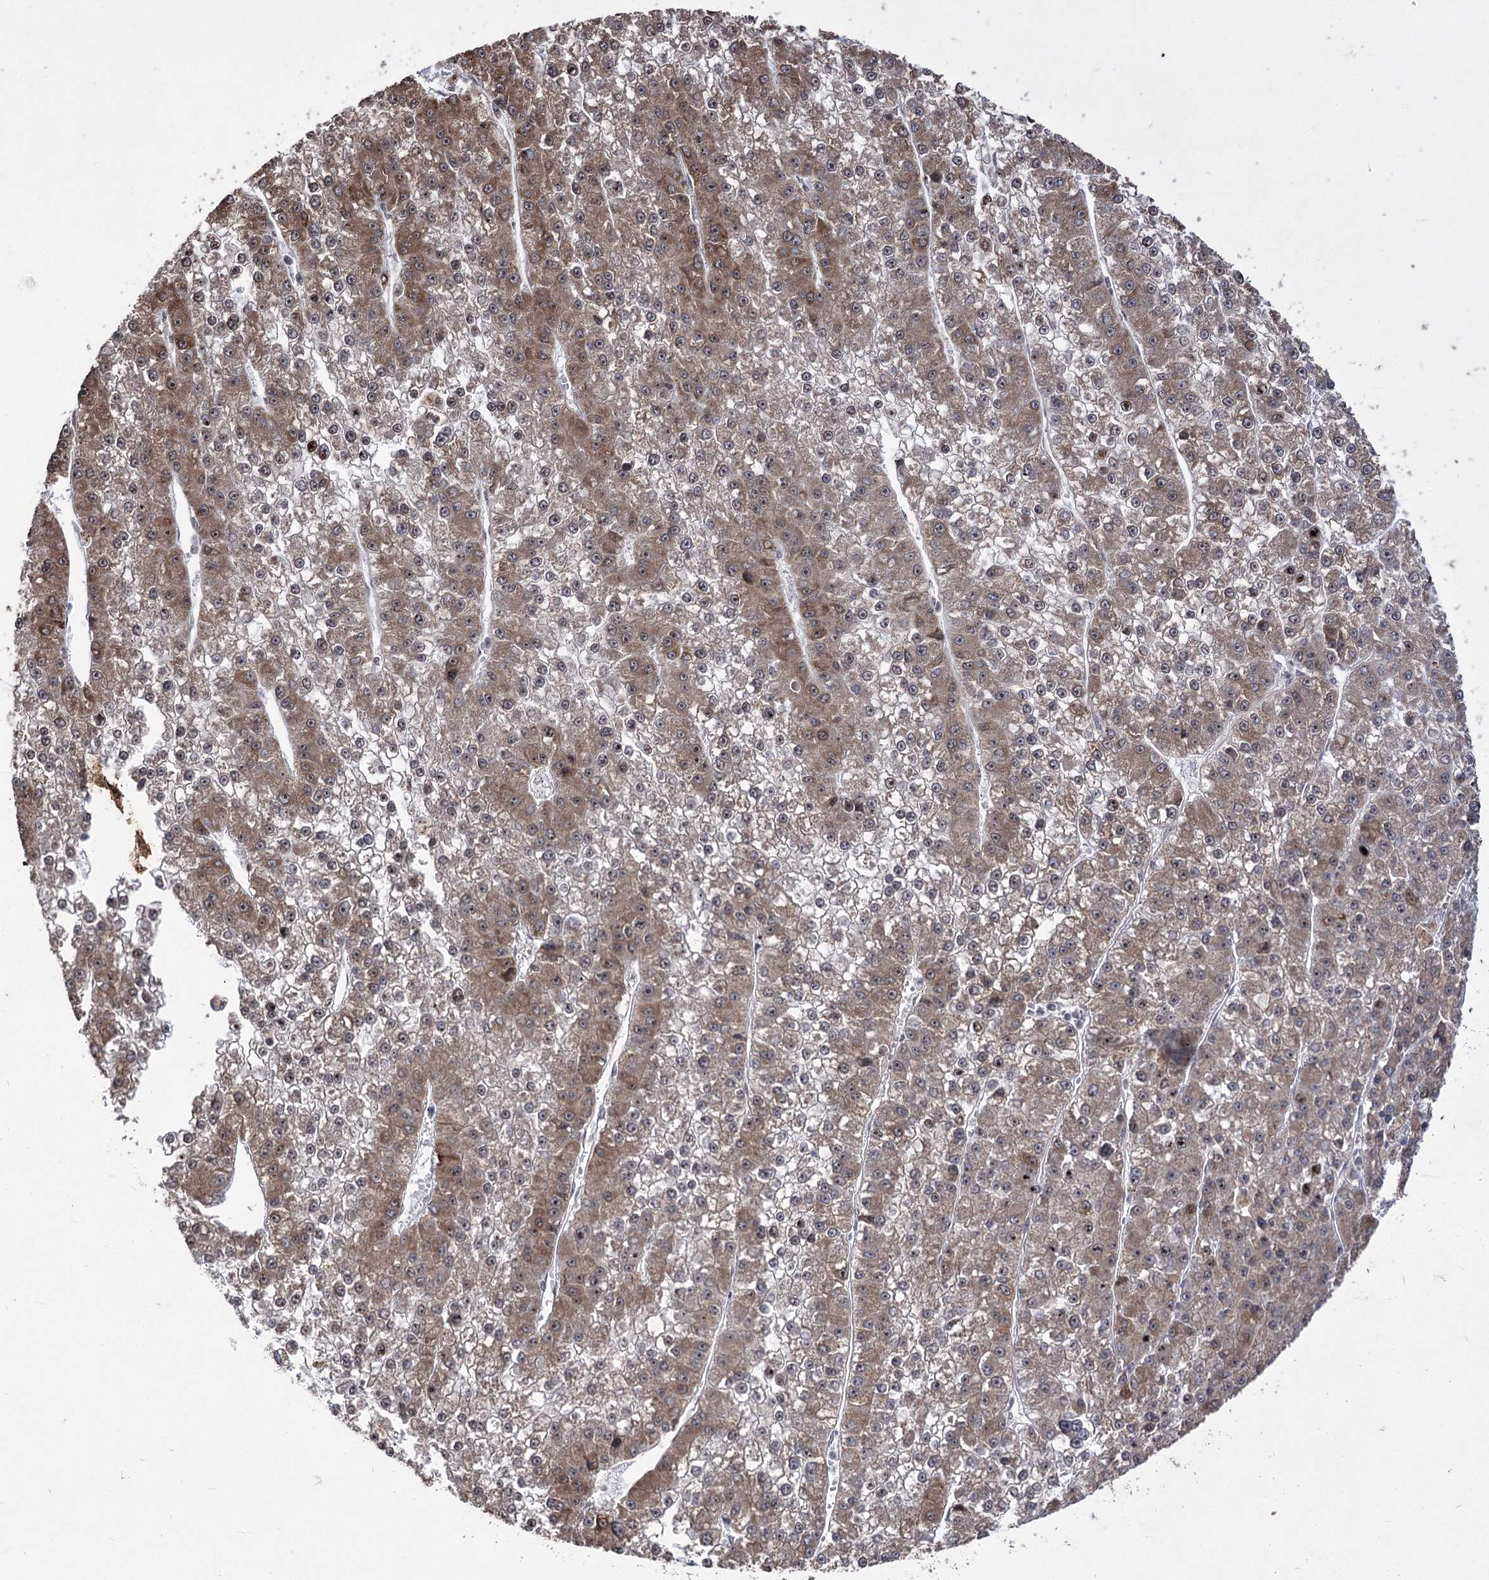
{"staining": {"intensity": "moderate", "quantity": ">75%", "location": "cytoplasmic/membranous,nuclear"}, "tissue": "liver cancer", "cell_type": "Tumor cells", "image_type": "cancer", "snomed": [{"axis": "morphology", "description": "Carcinoma, Hepatocellular, NOS"}, {"axis": "topography", "description": "Liver"}], "caption": "Tumor cells exhibit medium levels of moderate cytoplasmic/membranous and nuclear staining in about >75% of cells in liver hepatocellular carcinoma.", "gene": "VGLL4", "patient": {"sex": "female", "age": 73}}